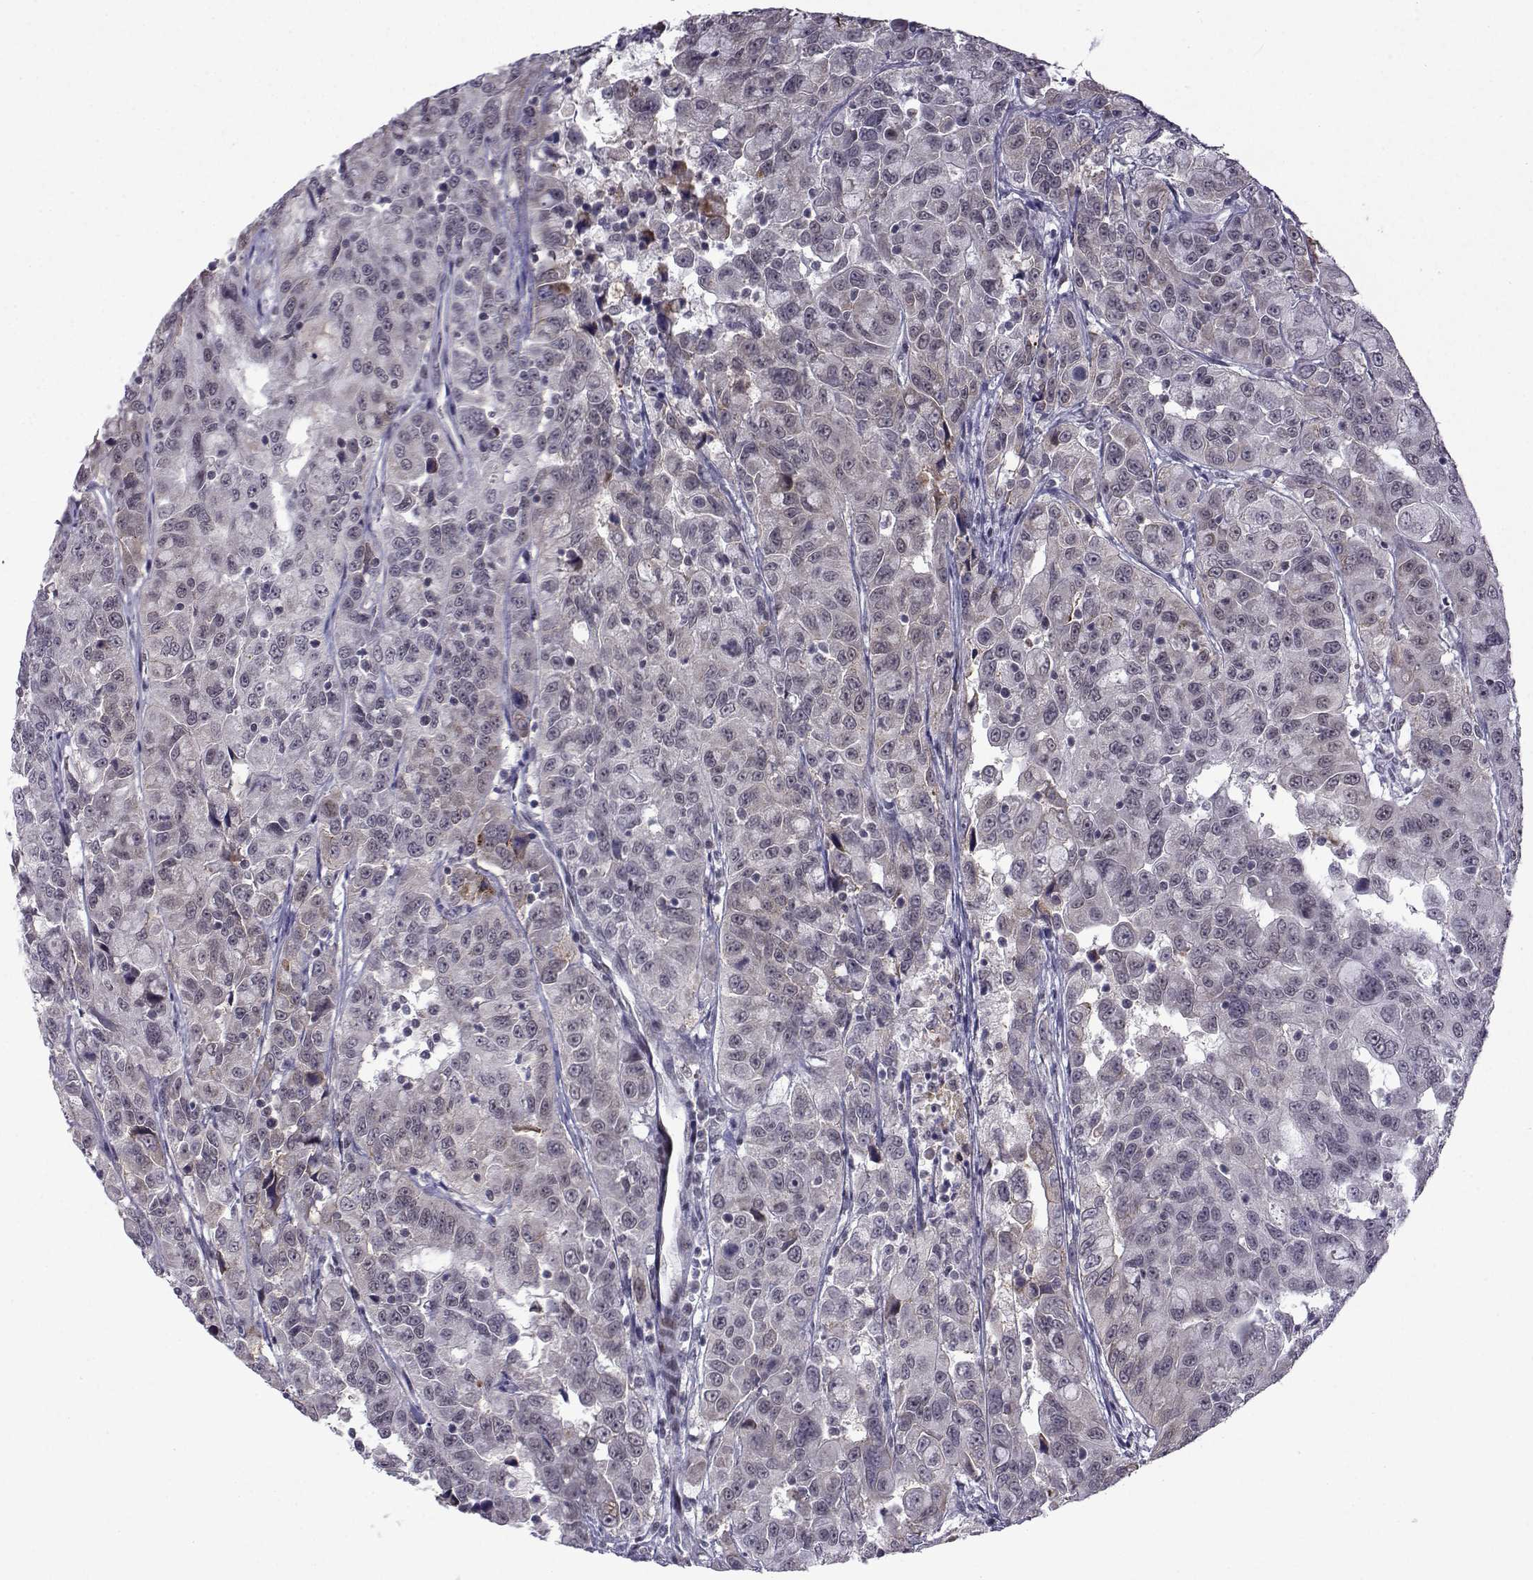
{"staining": {"intensity": "weak", "quantity": "<25%", "location": "nuclear"}, "tissue": "urothelial cancer", "cell_type": "Tumor cells", "image_type": "cancer", "snomed": [{"axis": "morphology", "description": "Urothelial carcinoma, NOS"}, {"axis": "morphology", "description": "Urothelial carcinoma, High grade"}, {"axis": "topography", "description": "Urinary bladder"}], "caption": "A high-resolution image shows immunohistochemistry staining of urothelial cancer, which displays no significant expression in tumor cells.", "gene": "RBM24", "patient": {"sex": "female", "age": 73}}